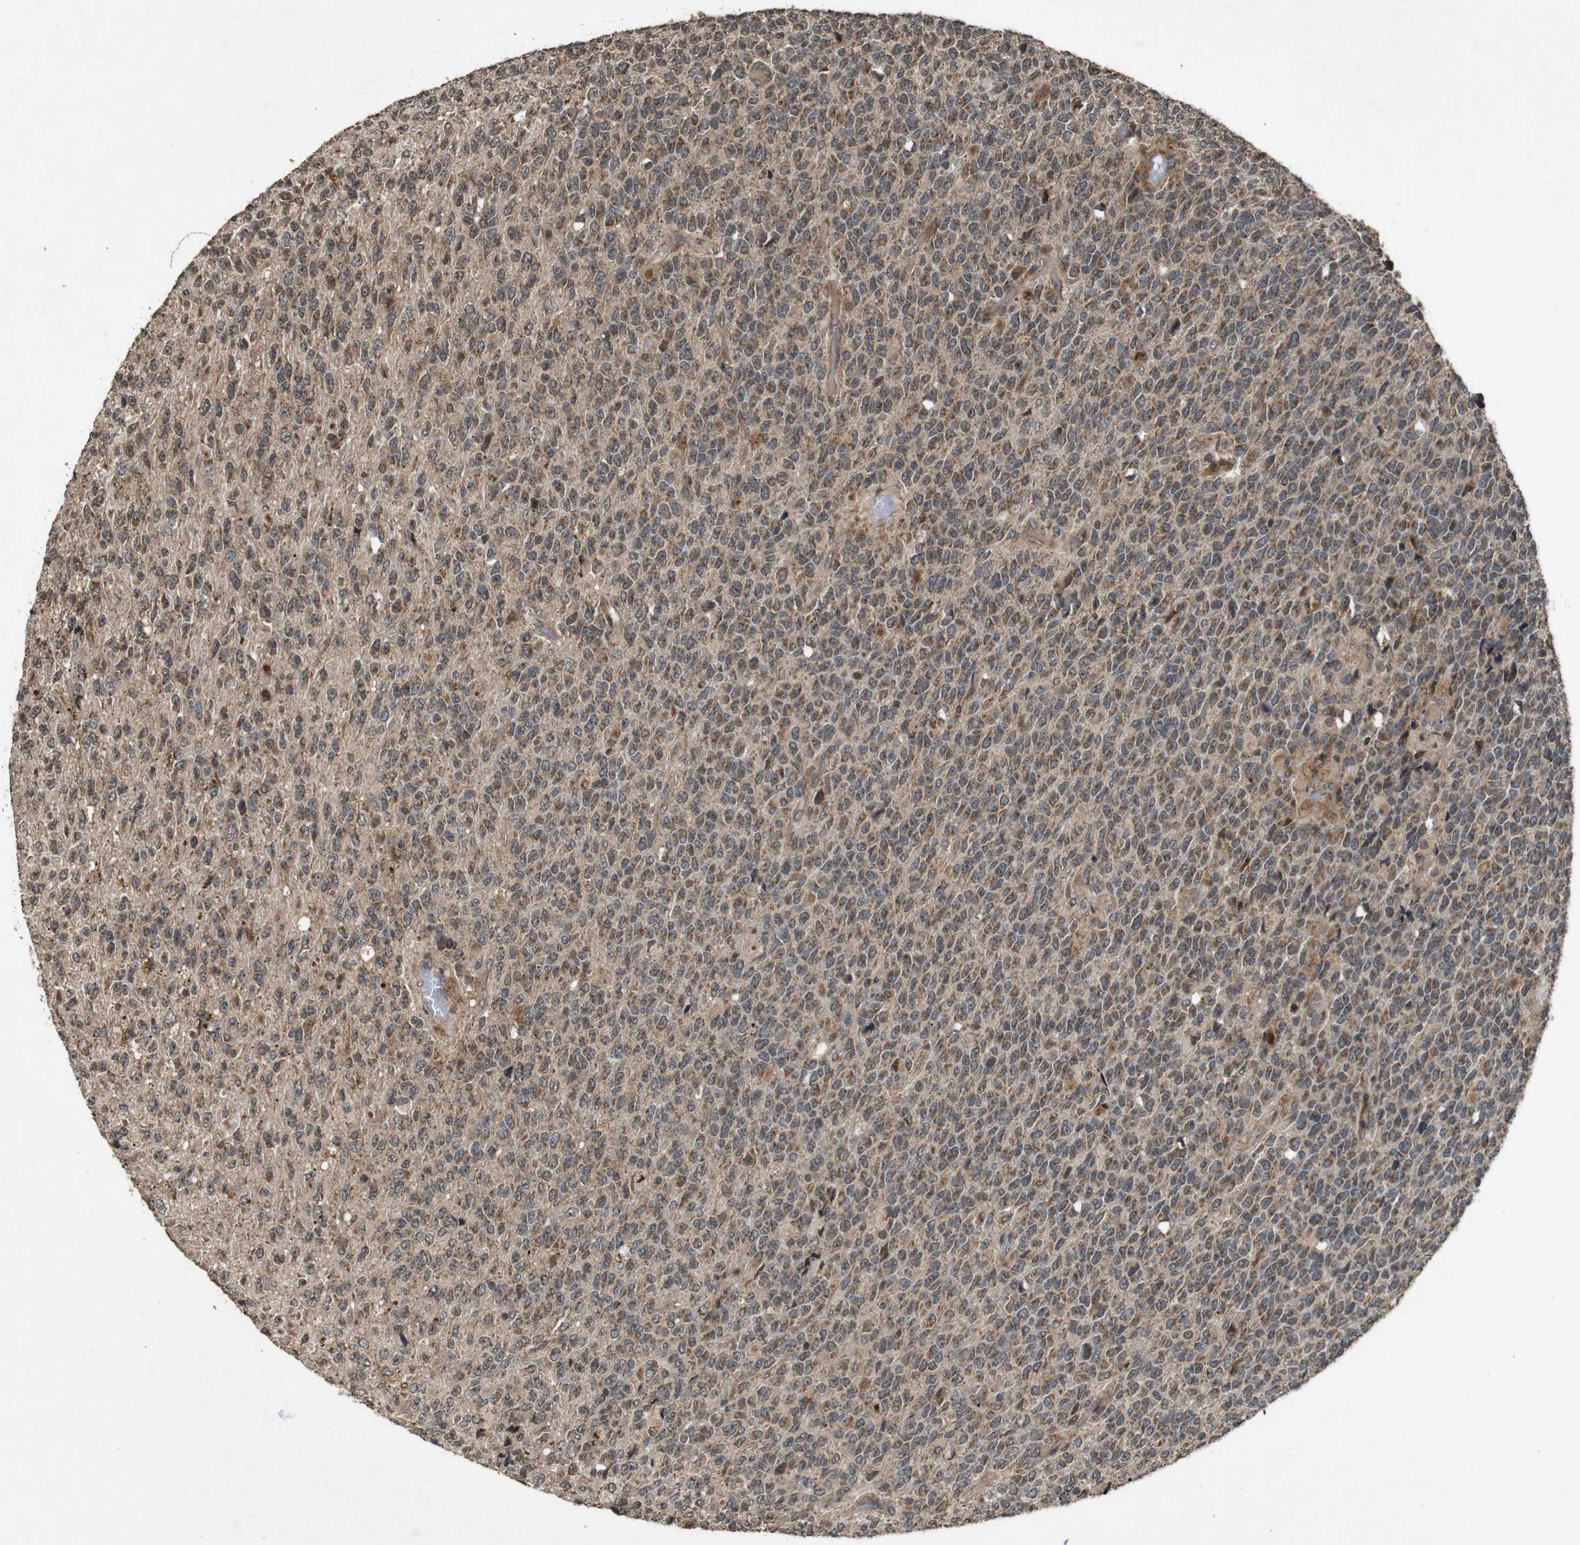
{"staining": {"intensity": "moderate", "quantity": "<25%", "location": "cytoplasmic/membranous"}, "tissue": "glioma", "cell_type": "Tumor cells", "image_type": "cancer", "snomed": [{"axis": "morphology", "description": "Glioma, malignant, High grade"}, {"axis": "topography", "description": "pancreas cauda"}], "caption": "Immunohistochemistry of glioma exhibits low levels of moderate cytoplasmic/membranous expression in approximately <25% of tumor cells.", "gene": "SORL1", "patient": {"sex": "male", "age": 60}}